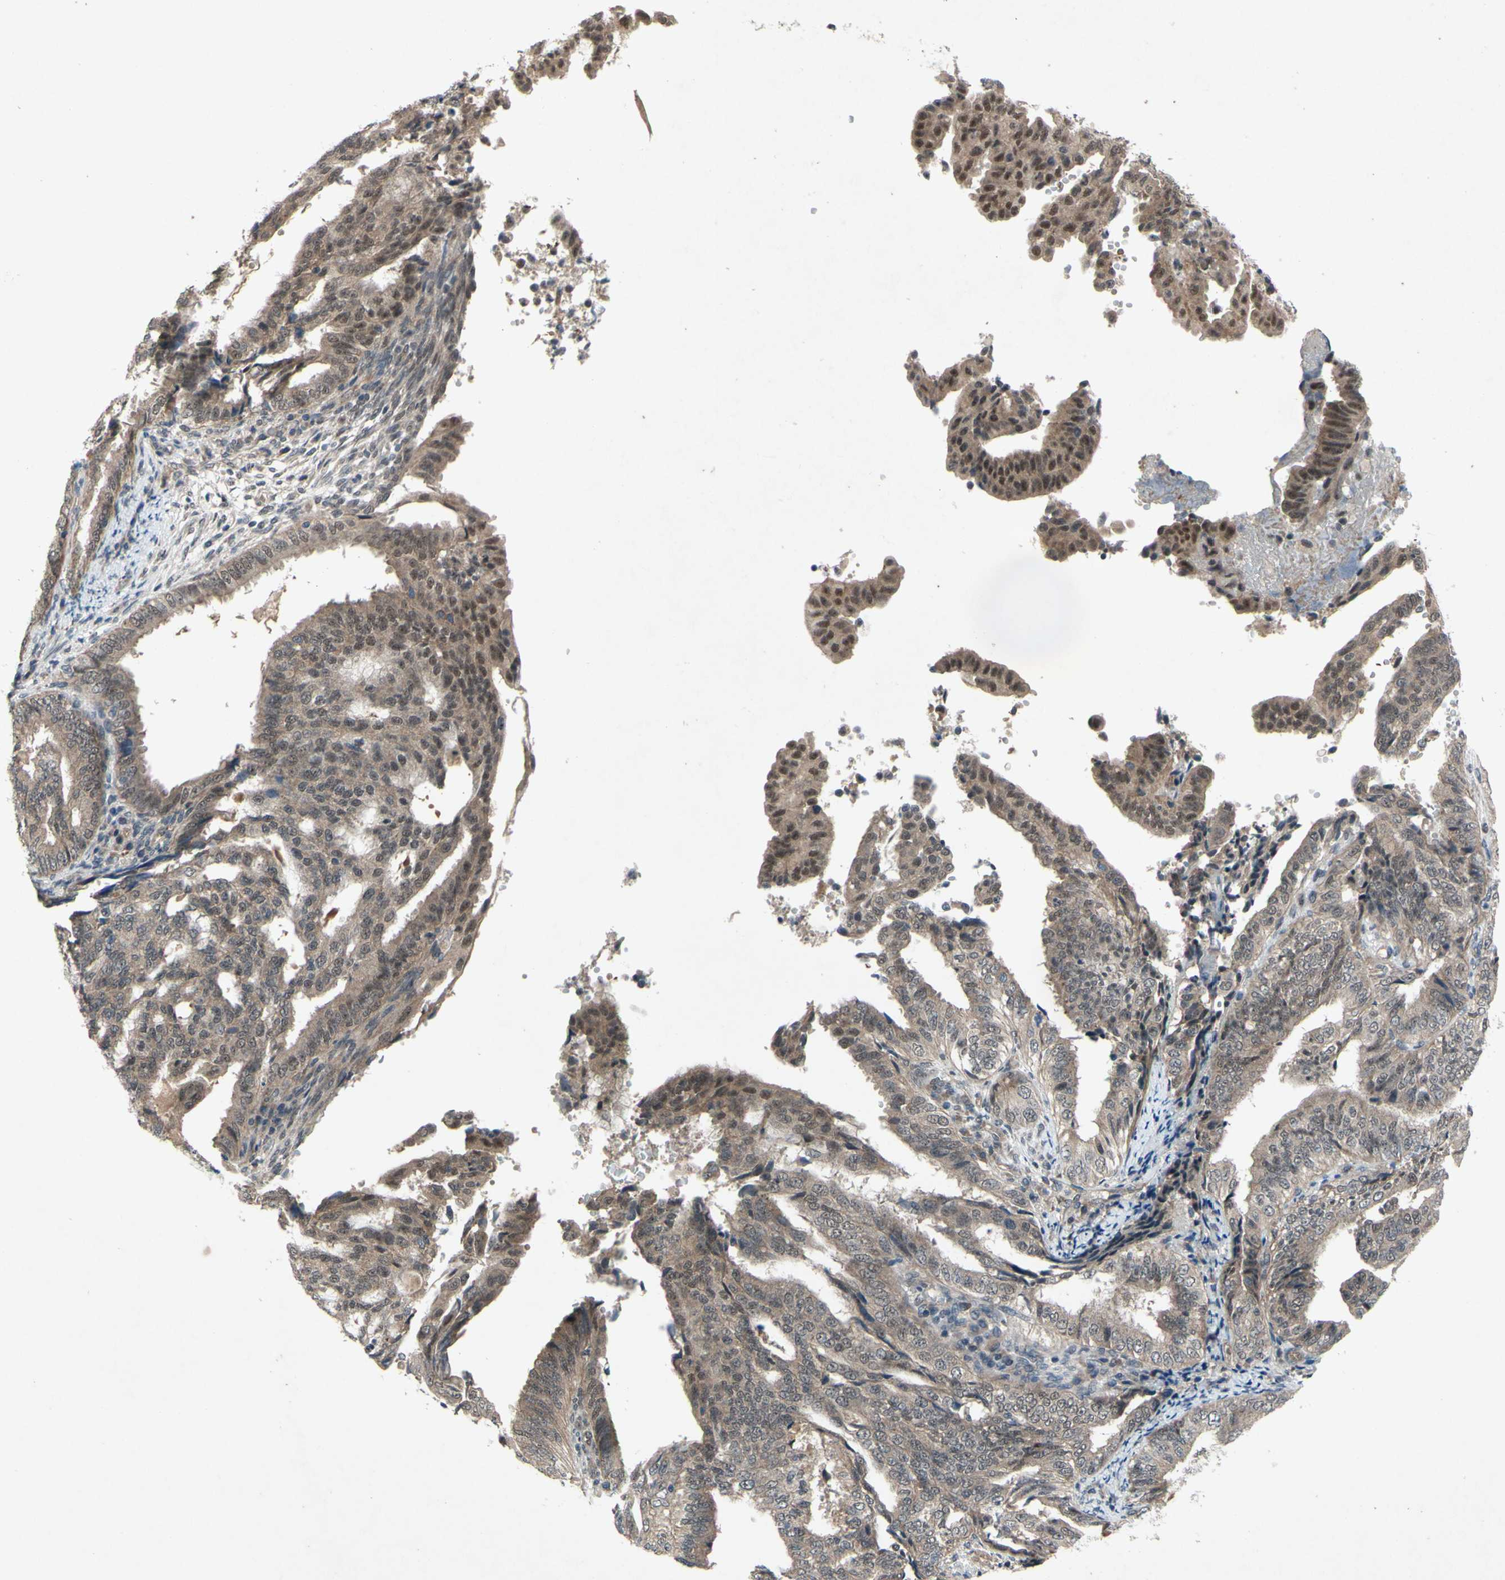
{"staining": {"intensity": "moderate", "quantity": "25%-75%", "location": "cytoplasmic/membranous,nuclear"}, "tissue": "endometrial cancer", "cell_type": "Tumor cells", "image_type": "cancer", "snomed": [{"axis": "morphology", "description": "Adenocarcinoma, NOS"}, {"axis": "topography", "description": "Endometrium"}], "caption": "Immunohistochemistry histopathology image of adenocarcinoma (endometrial) stained for a protein (brown), which exhibits medium levels of moderate cytoplasmic/membranous and nuclear positivity in about 25%-75% of tumor cells.", "gene": "TRDMT1", "patient": {"sex": "female", "age": 58}}